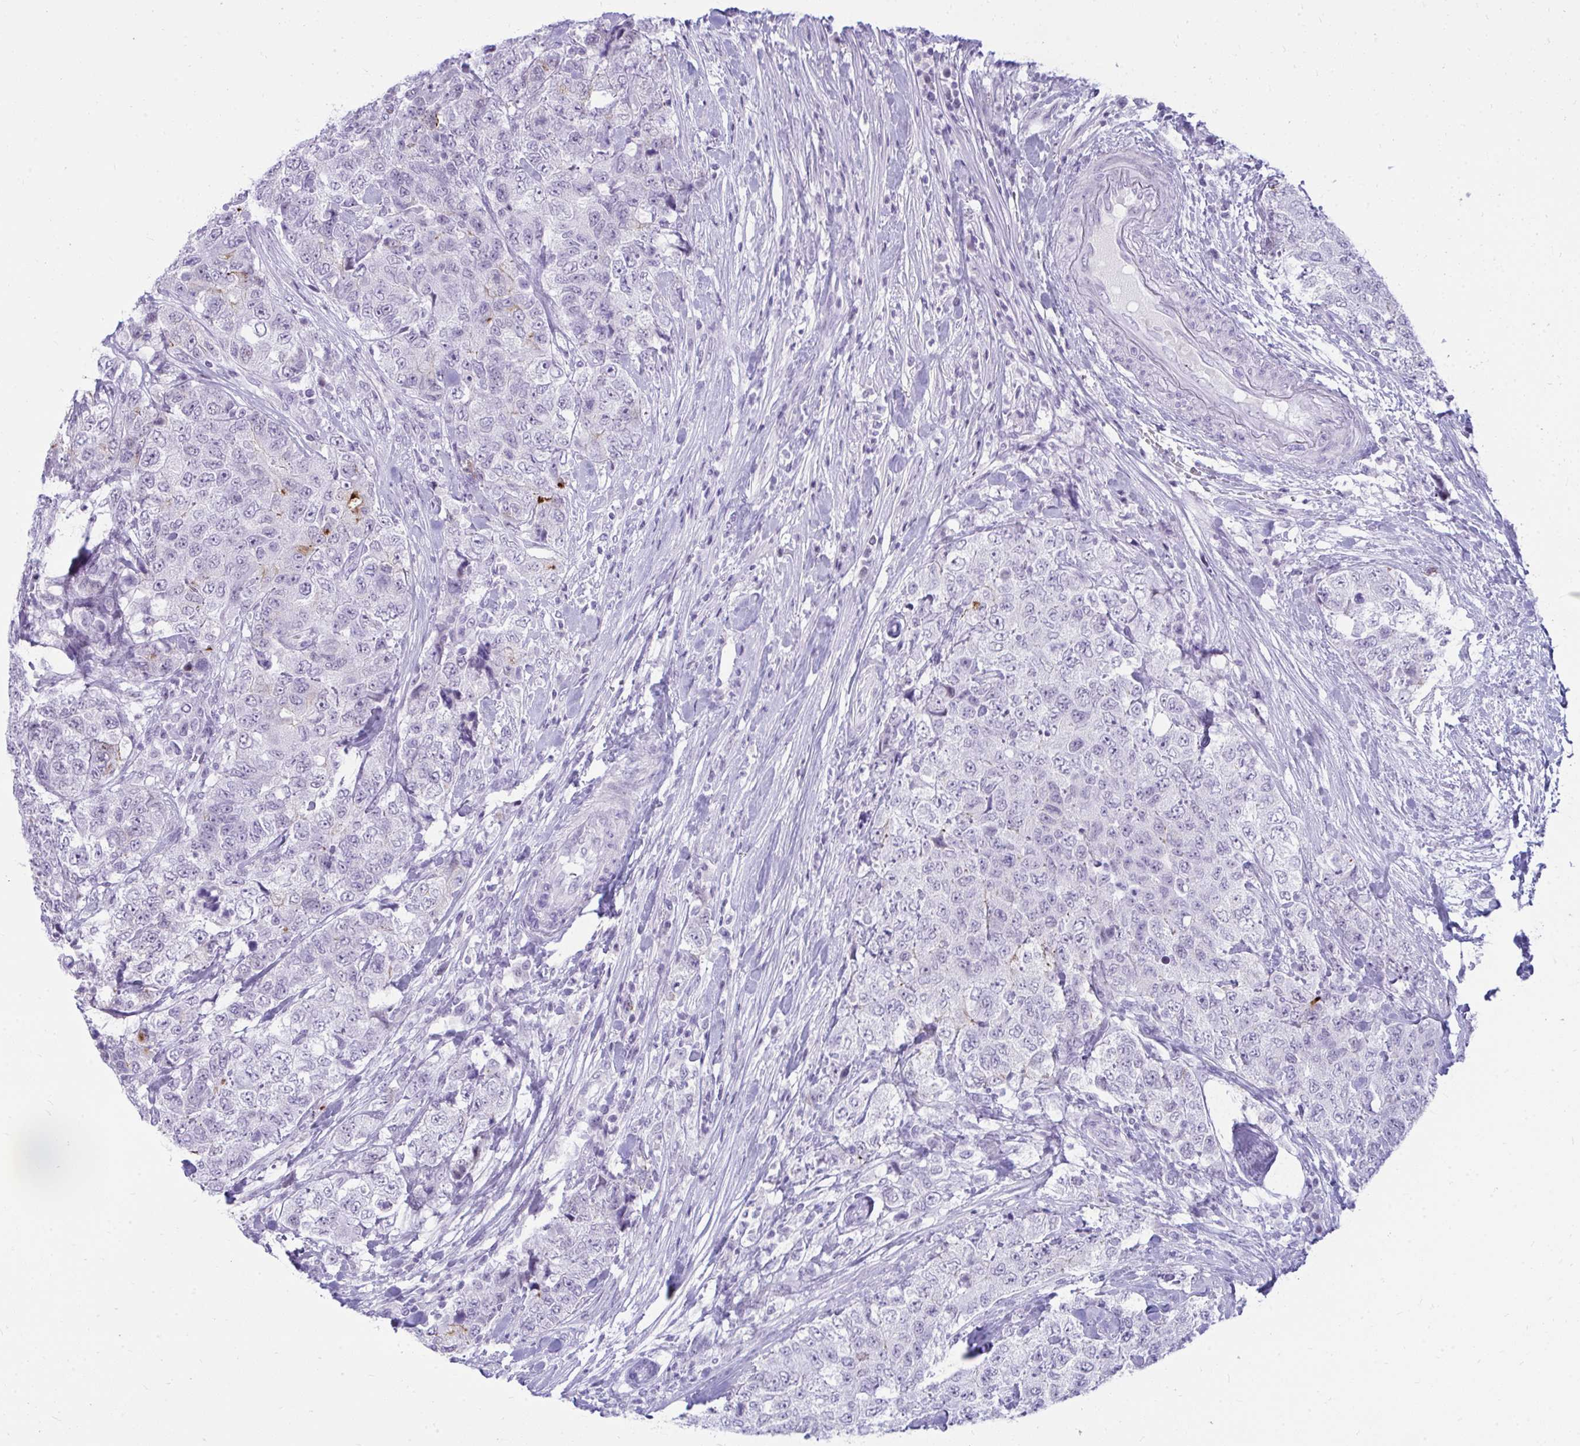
{"staining": {"intensity": "weak", "quantity": "<25%", "location": "cytoplasmic/membranous"}, "tissue": "urothelial cancer", "cell_type": "Tumor cells", "image_type": "cancer", "snomed": [{"axis": "morphology", "description": "Urothelial carcinoma, High grade"}, {"axis": "topography", "description": "Urinary bladder"}], "caption": "Tumor cells are negative for brown protein staining in urothelial cancer.", "gene": "OR5F1", "patient": {"sex": "female", "age": 78}}